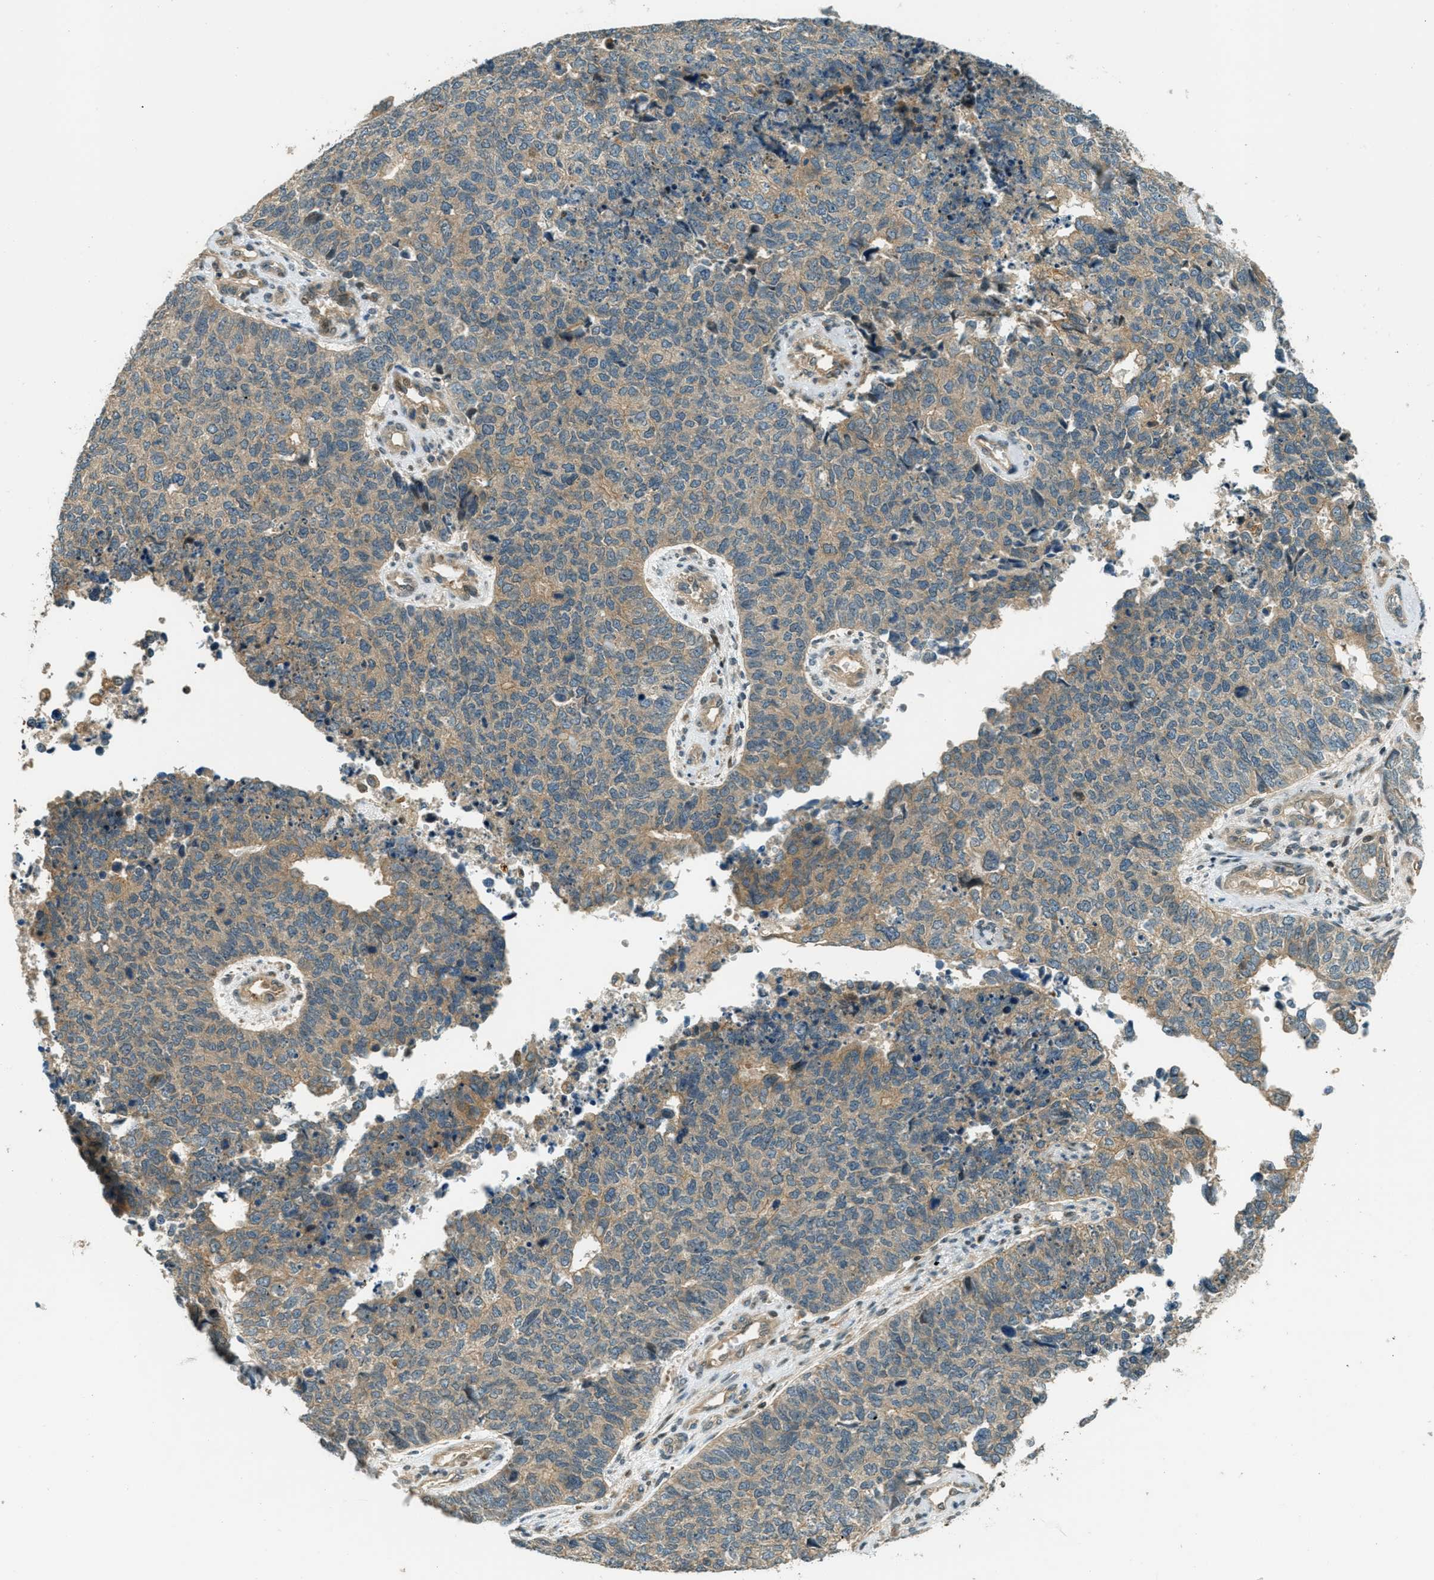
{"staining": {"intensity": "weak", "quantity": "25%-75%", "location": "cytoplasmic/membranous"}, "tissue": "cervical cancer", "cell_type": "Tumor cells", "image_type": "cancer", "snomed": [{"axis": "morphology", "description": "Squamous cell carcinoma, NOS"}, {"axis": "topography", "description": "Cervix"}], "caption": "Protein analysis of cervical cancer (squamous cell carcinoma) tissue reveals weak cytoplasmic/membranous positivity in about 25%-75% of tumor cells. The staining was performed using DAB to visualize the protein expression in brown, while the nuclei were stained in blue with hematoxylin (Magnification: 20x).", "gene": "PTPN23", "patient": {"sex": "female", "age": 63}}